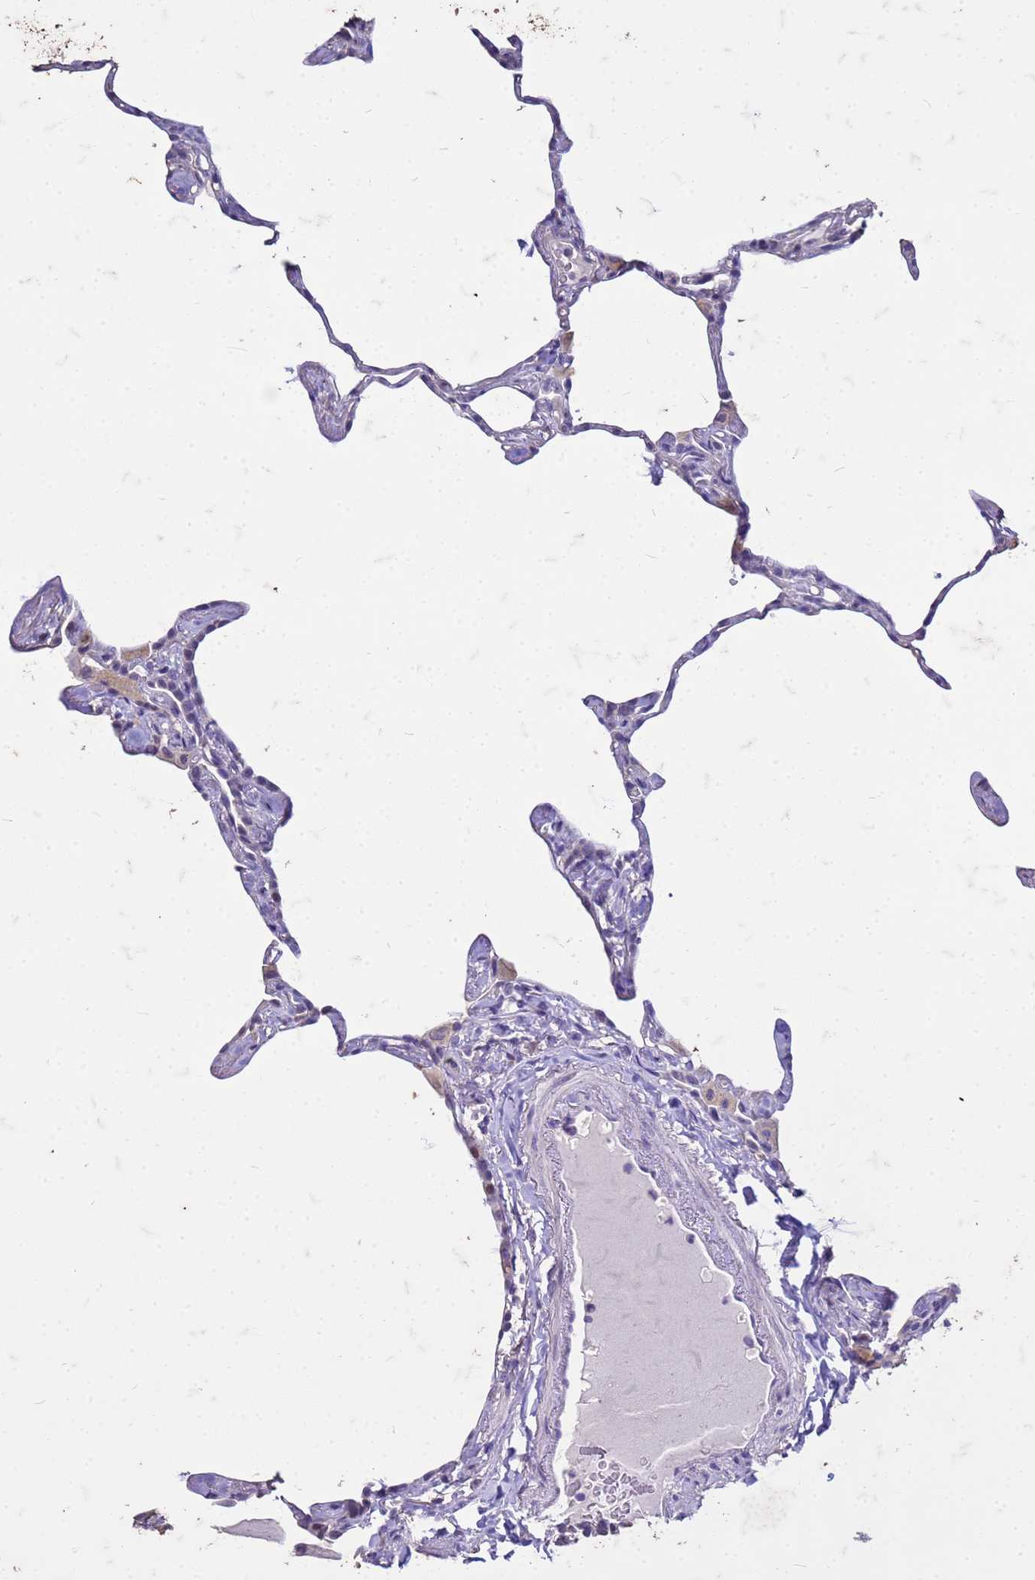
{"staining": {"intensity": "negative", "quantity": "none", "location": "none"}, "tissue": "lung", "cell_type": "Alveolar cells", "image_type": "normal", "snomed": [{"axis": "morphology", "description": "Normal tissue, NOS"}, {"axis": "topography", "description": "Lung"}], "caption": "IHC photomicrograph of unremarkable lung: human lung stained with DAB (3,3'-diaminobenzidine) shows no significant protein expression in alveolar cells.", "gene": "FAM184B", "patient": {"sex": "male", "age": 65}}